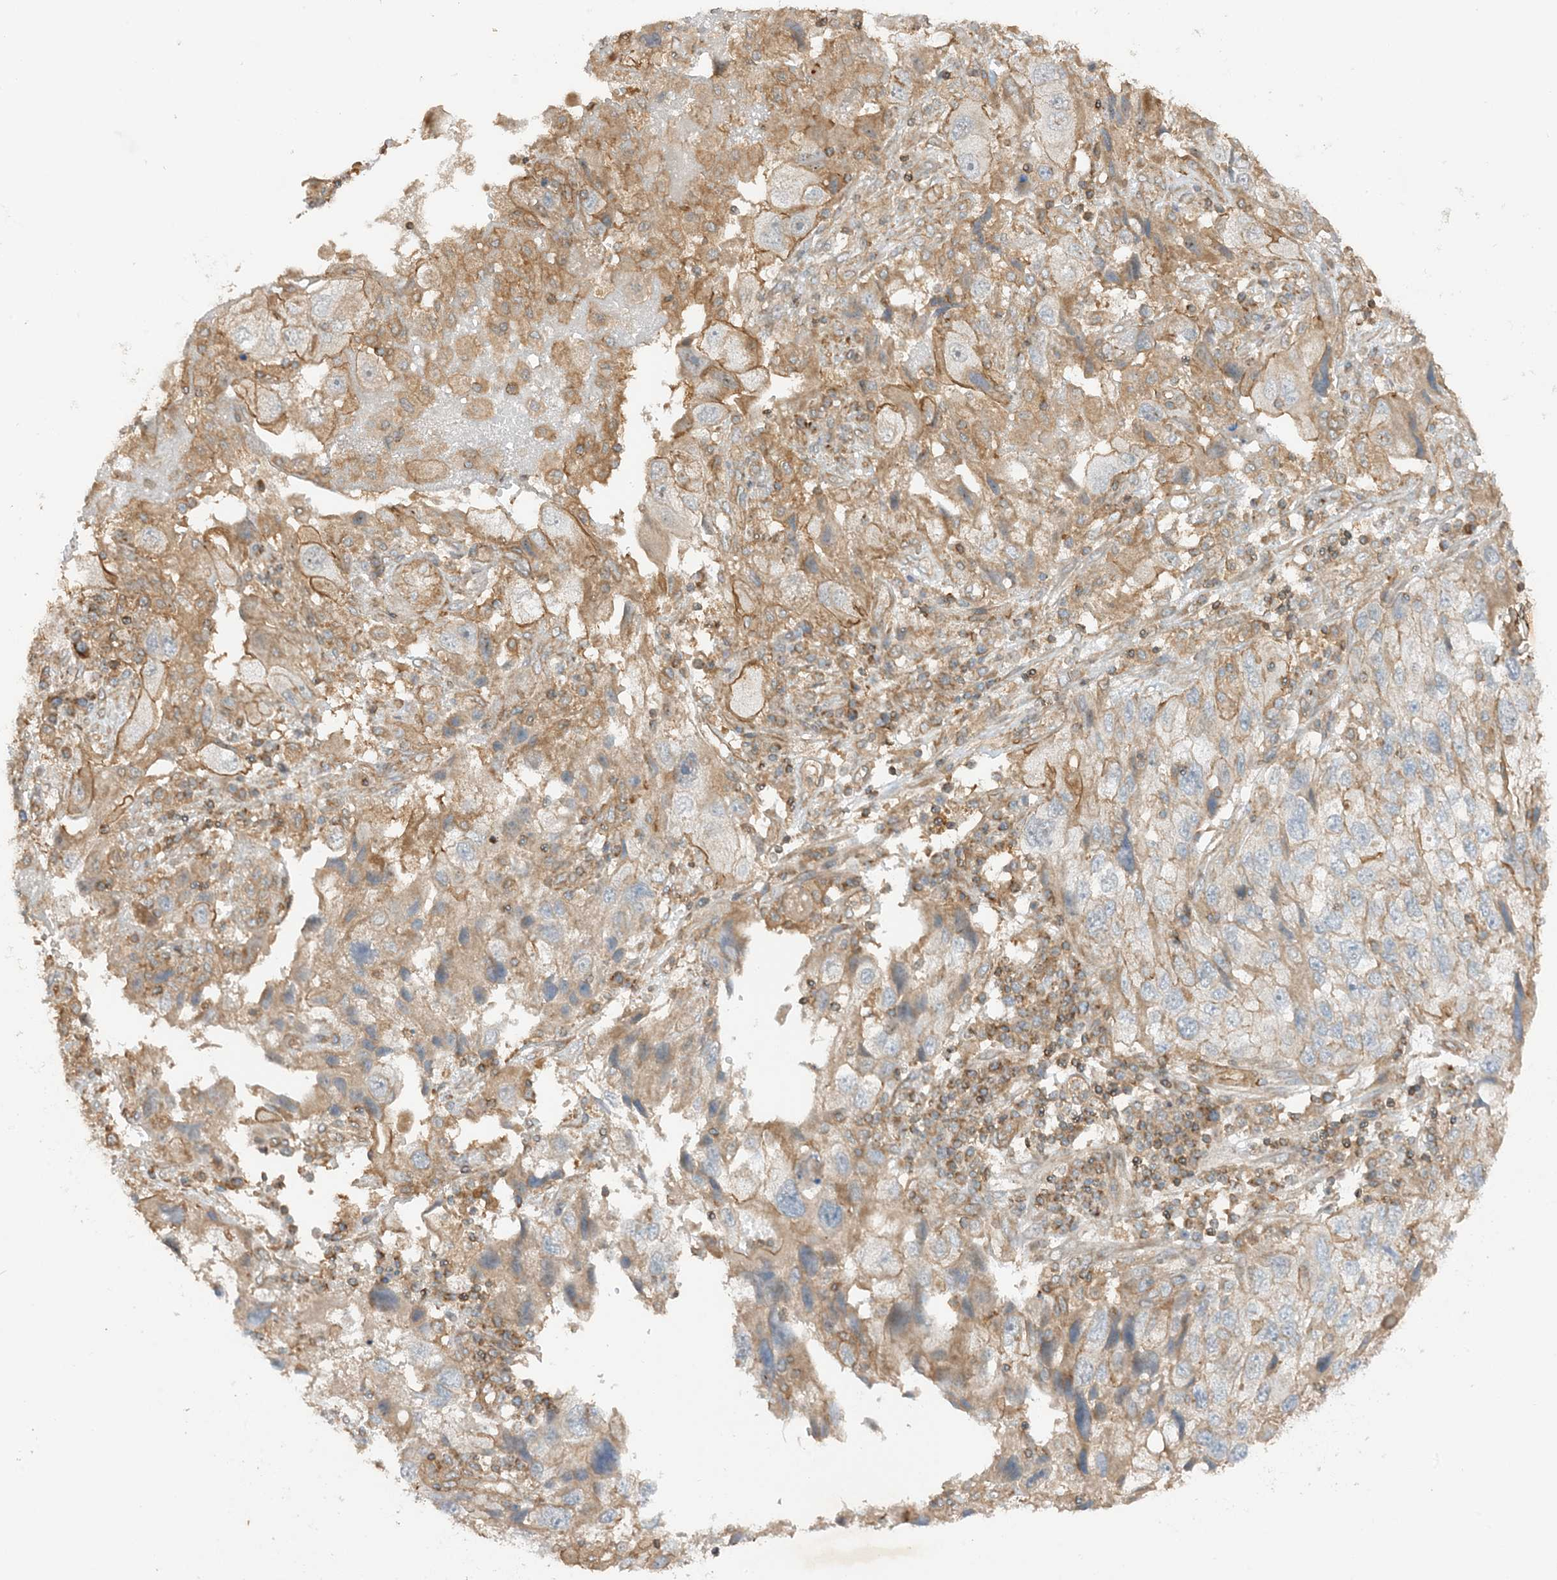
{"staining": {"intensity": "moderate", "quantity": "<25%", "location": "cytoplasmic/membranous"}, "tissue": "endometrial cancer", "cell_type": "Tumor cells", "image_type": "cancer", "snomed": [{"axis": "morphology", "description": "Adenocarcinoma, NOS"}, {"axis": "topography", "description": "Endometrium"}], "caption": "Protein staining exhibits moderate cytoplasmic/membranous expression in approximately <25% of tumor cells in endometrial cancer (adenocarcinoma). The staining was performed using DAB to visualize the protein expression in brown, while the nuclei were stained in blue with hematoxylin (Magnification: 20x).", "gene": "SLC25A12", "patient": {"sex": "female", "age": 49}}